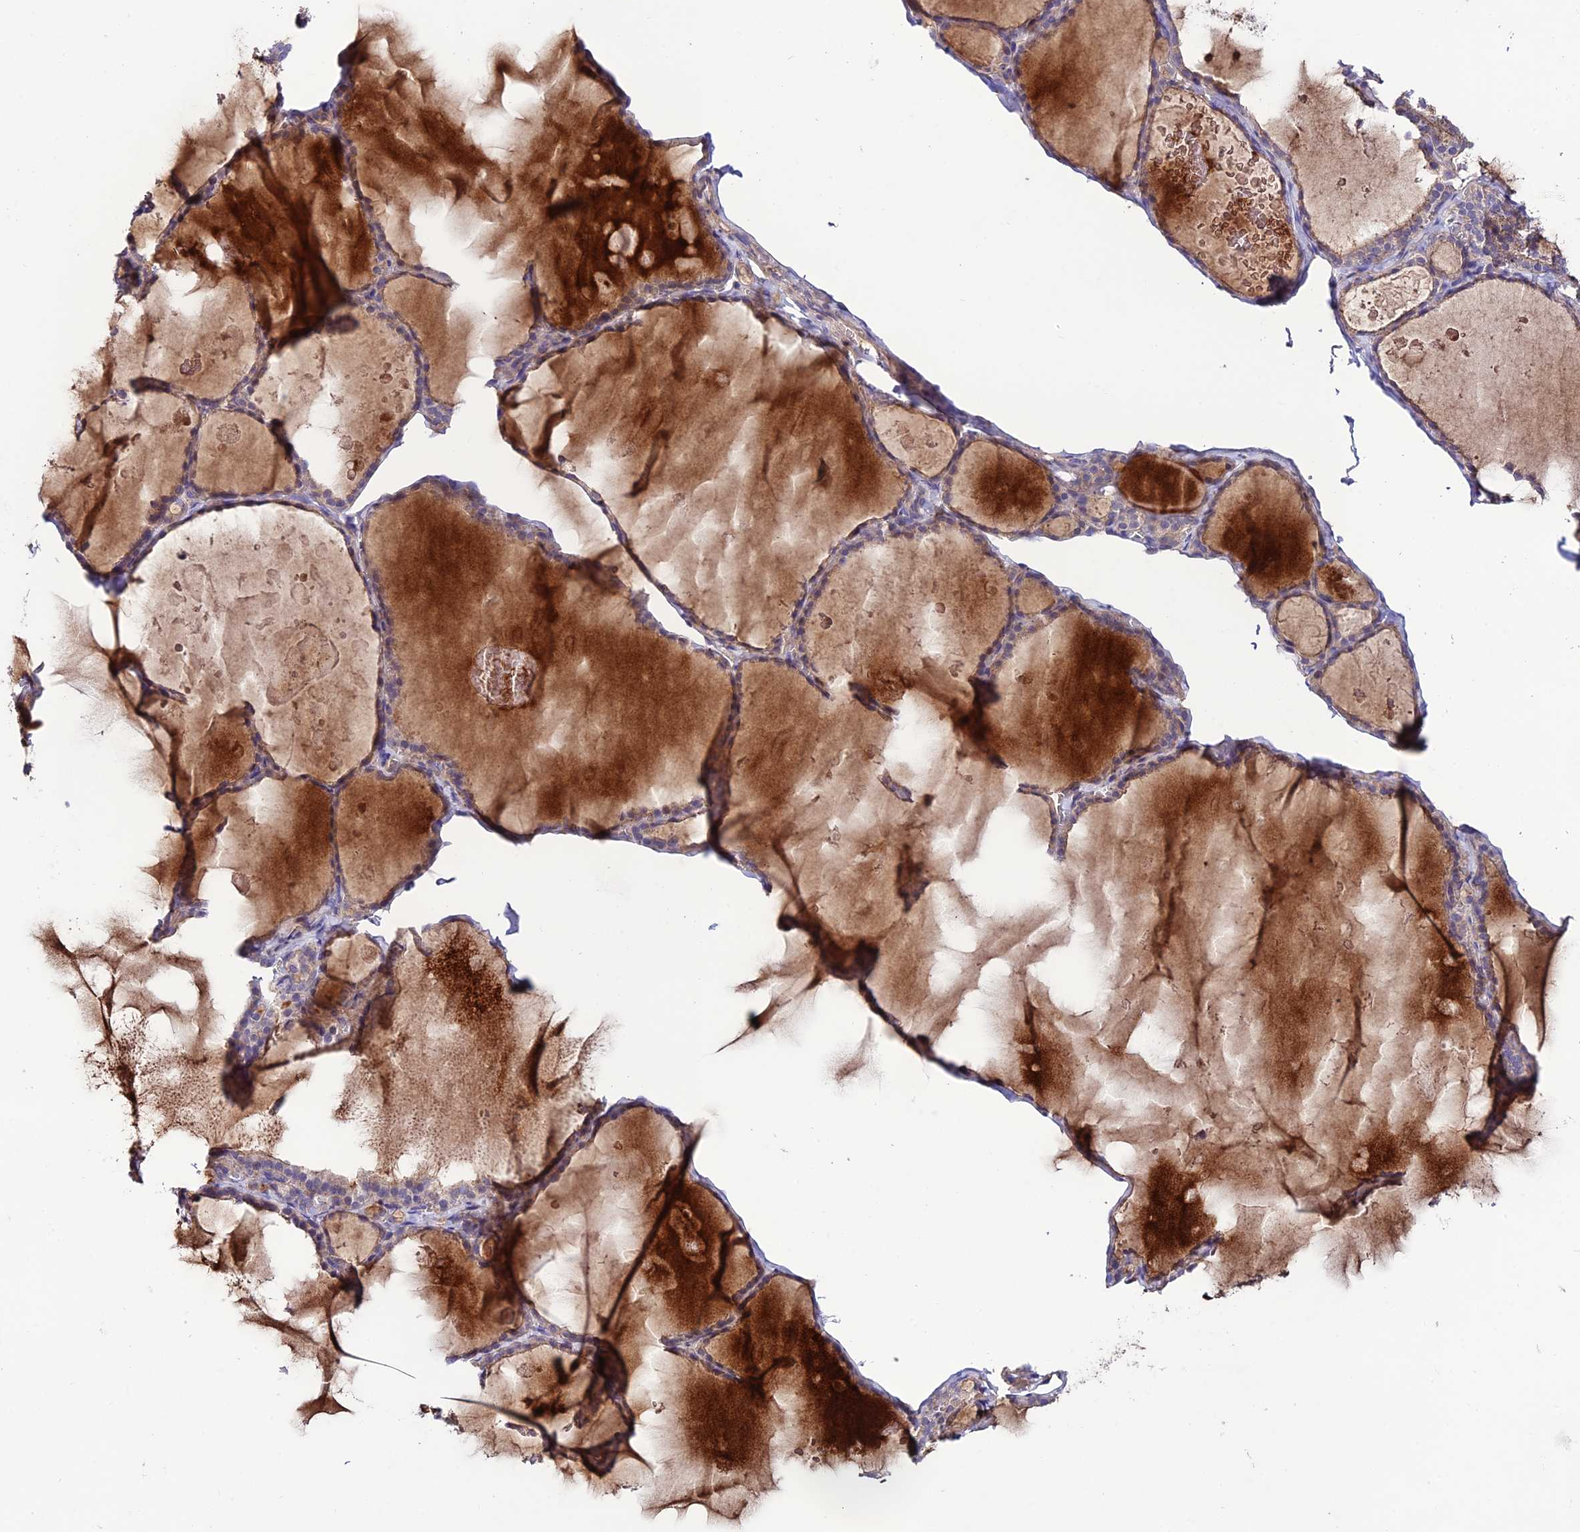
{"staining": {"intensity": "weak", "quantity": "<25%", "location": "cytoplasmic/membranous"}, "tissue": "thyroid gland", "cell_type": "Glandular cells", "image_type": "normal", "snomed": [{"axis": "morphology", "description": "Normal tissue, NOS"}, {"axis": "topography", "description": "Thyroid gland"}], "caption": "DAB (3,3'-diaminobenzidine) immunohistochemical staining of normal human thyroid gland displays no significant expression in glandular cells.", "gene": "BRME1", "patient": {"sex": "male", "age": 56}}